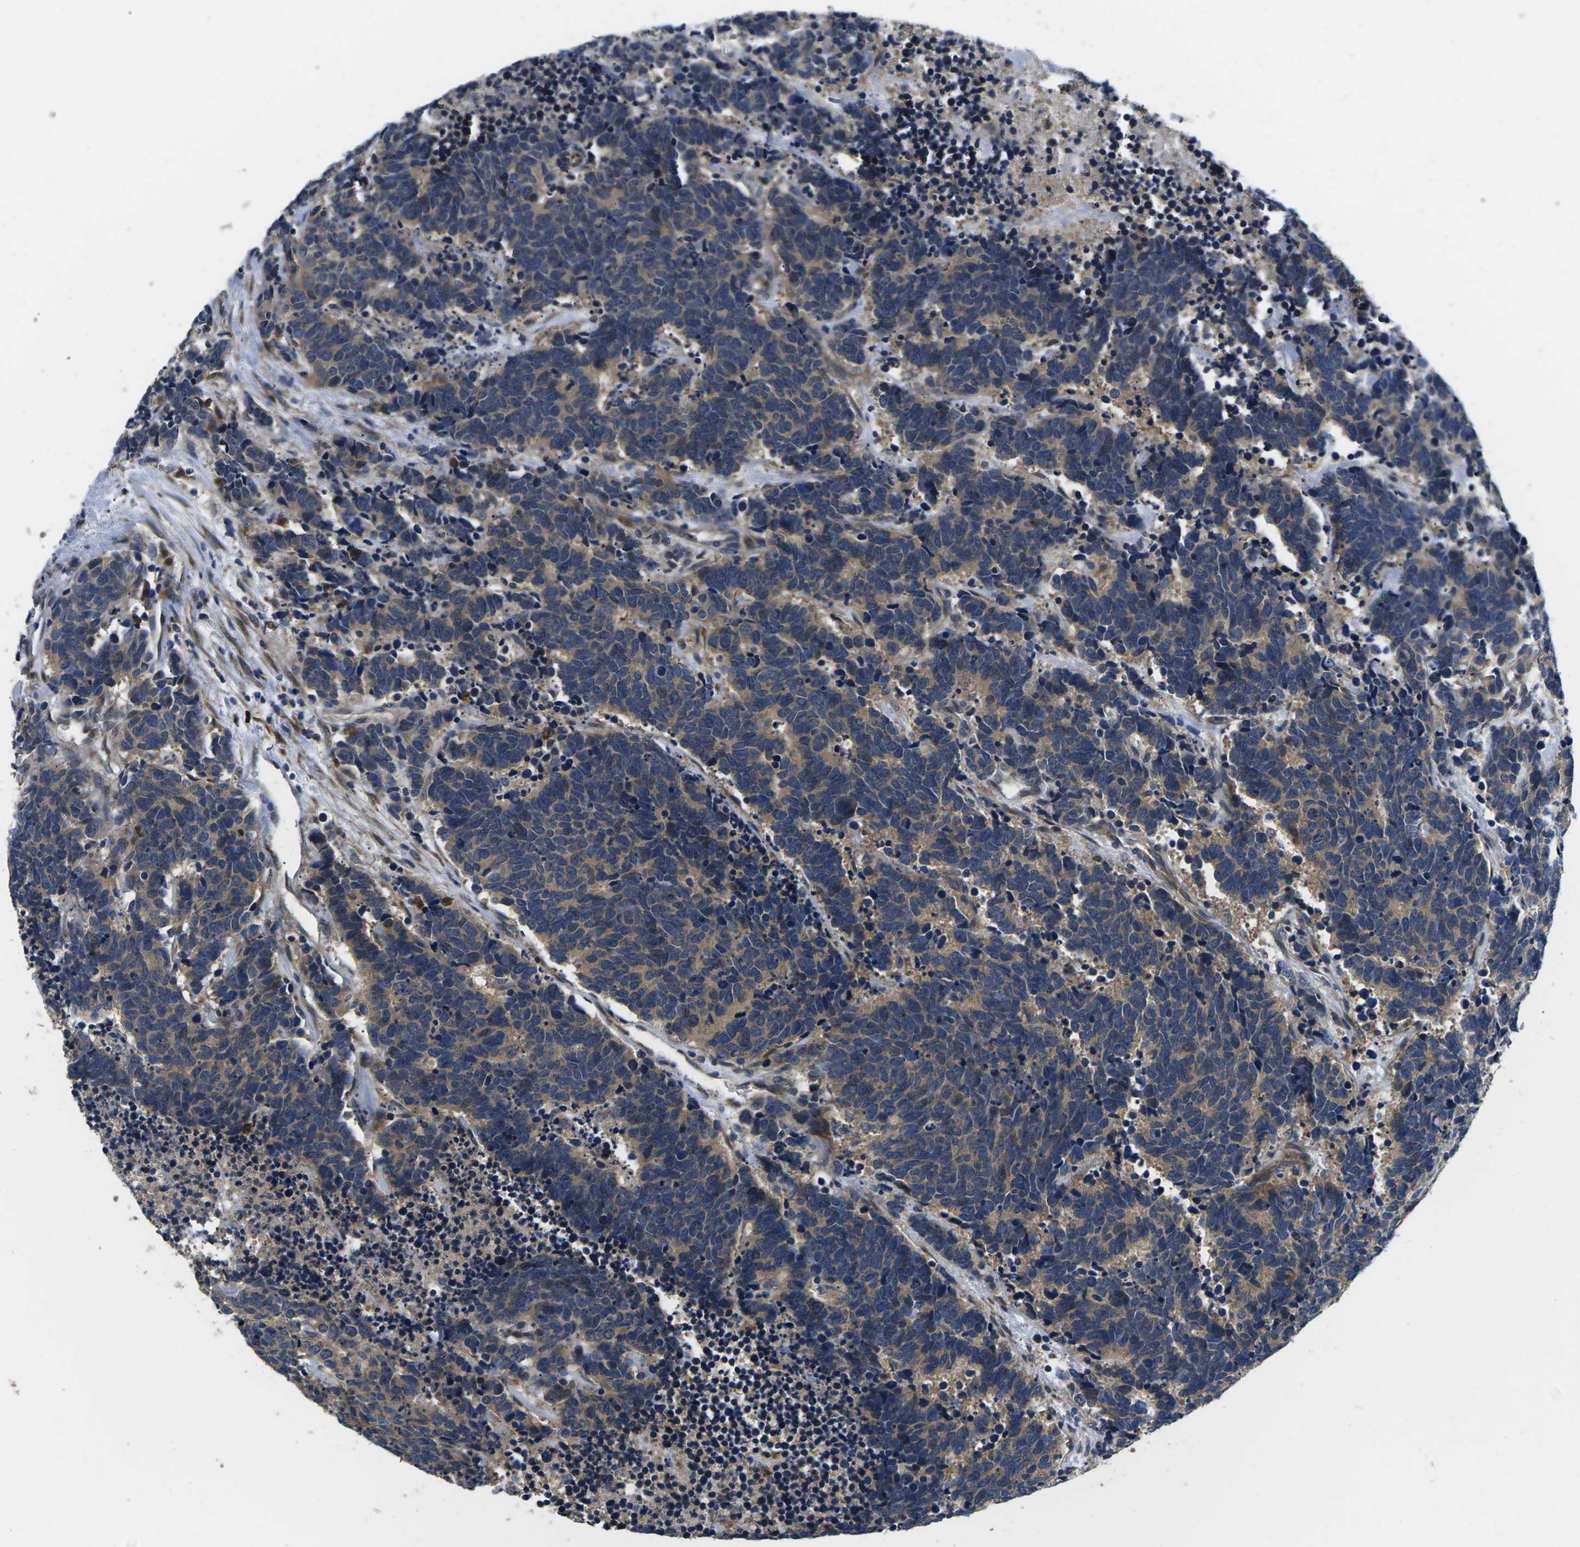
{"staining": {"intensity": "weak", "quantity": ">75%", "location": "cytoplasmic/membranous"}, "tissue": "carcinoid", "cell_type": "Tumor cells", "image_type": "cancer", "snomed": [{"axis": "morphology", "description": "Carcinoma, NOS"}, {"axis": "morphology", "description": "Carcinoid, malignant, NOS"}, {"axis": "topography", "description": "Urinary bladder"}], "caption": "A photomicrograph showing weak cytoplasmic/membranous positivity in about >75% of tumor cells in malignant carcinoid, as visualized by brown immunohistochemical staining.", "gene": "PLCE1", "patient": {"sex": "male", "age": 57}}